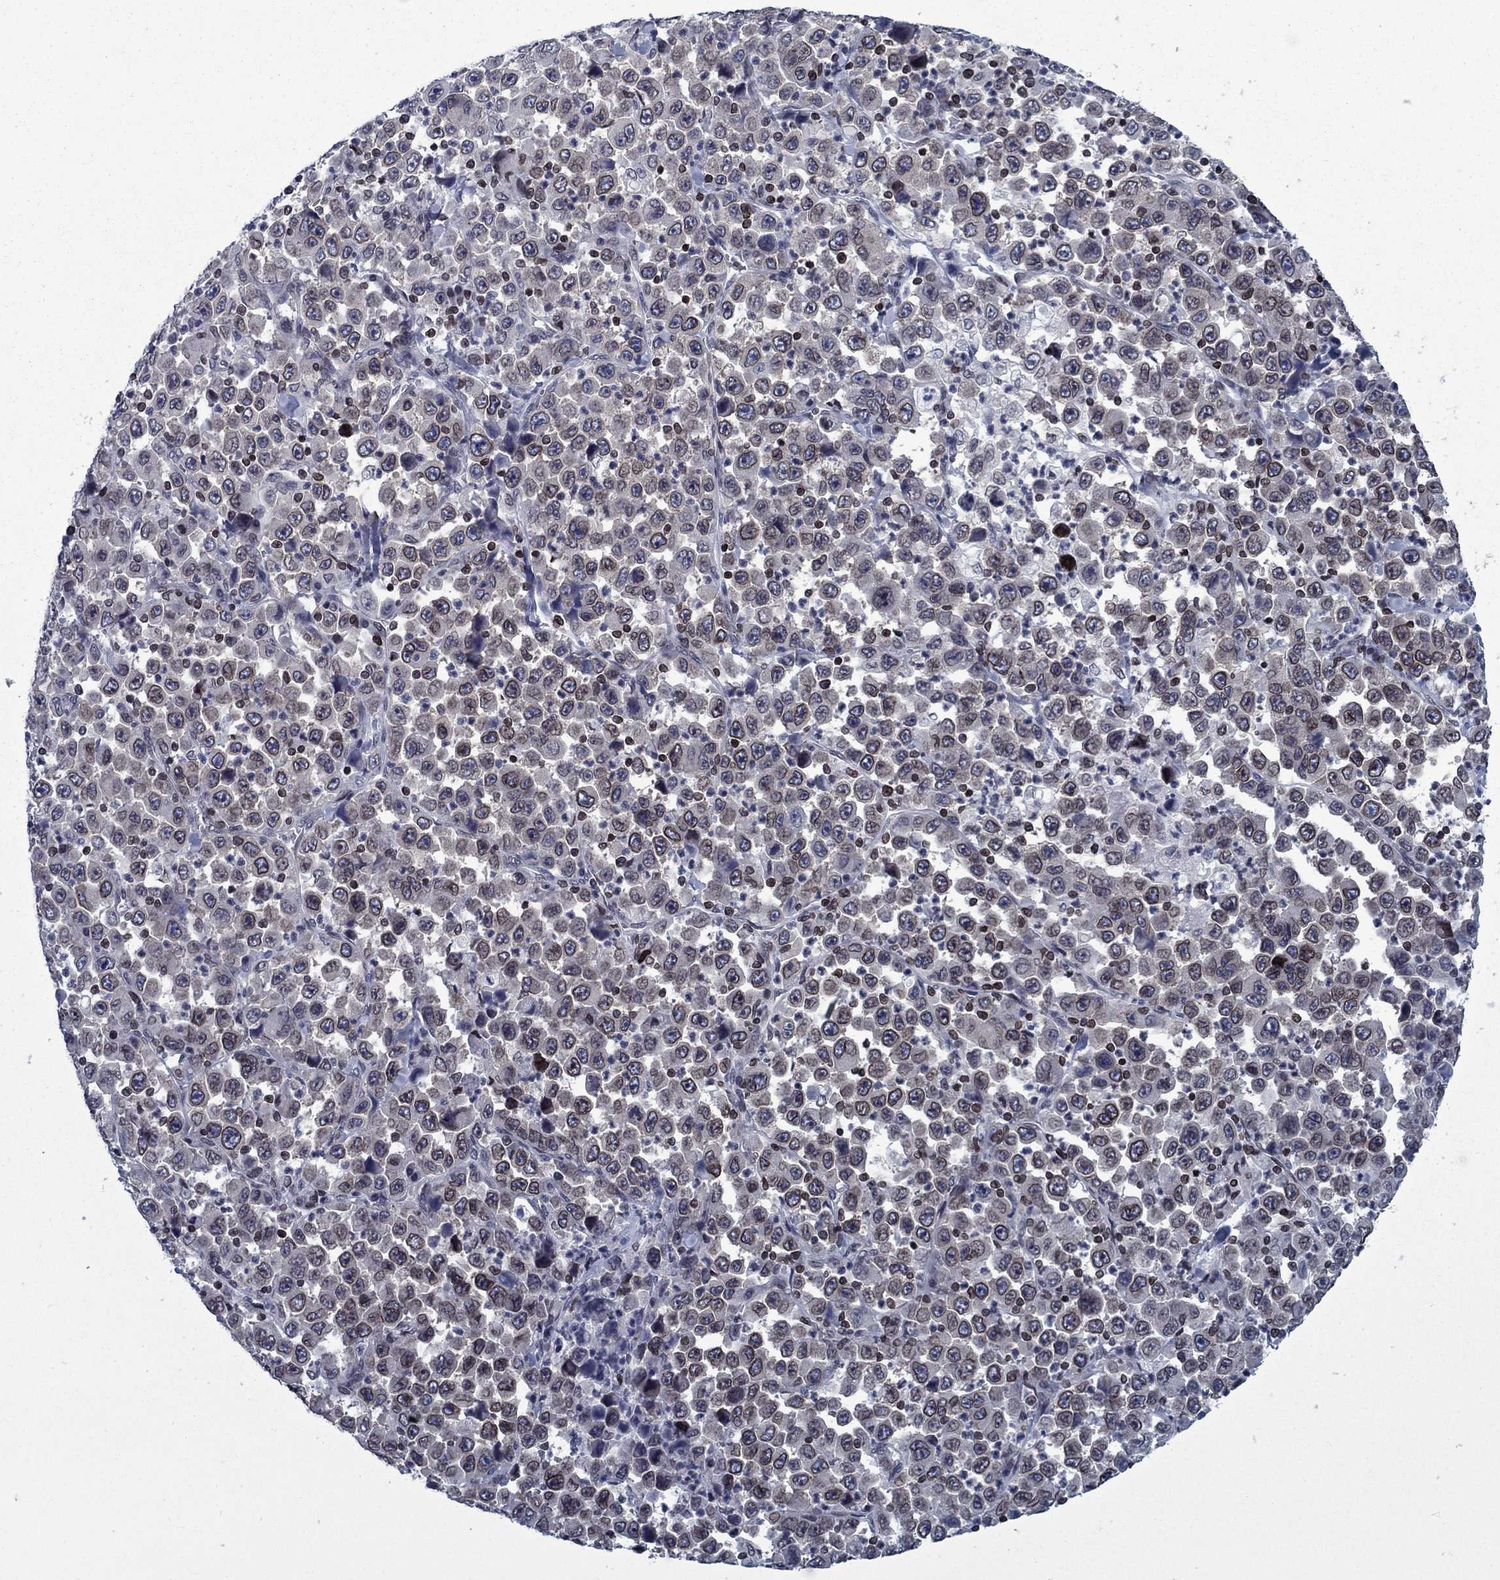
{"staining": {"intensity": "moderate", "quantity": "<25%", "location": "cytoplasmic/membranous,nuclear"}, "tissue": "stomach cancer", "cell_type": "Tumor cells", "image_type": "cancer", "snomed": [{"axis": "morphology", "description": "Normal tissue, NOS"}, {"axis": "morphology", "description": "Adenocarcinoma, NOS"}, {"axis": "topography", "description": "Stomach, upper"}, {"axis": "topography", "description": "Stomach"}], "caption": "This photomicrograph shows immunohistochemistry (IHC) staining of human stomach cancer (adenocarcinoma), with low moderate cytoplasmic/membranous and nuclear expression in approximately <25% of tumor cells.", "gene": "SLA", "patient": {"sex": "male", "age": 59}}